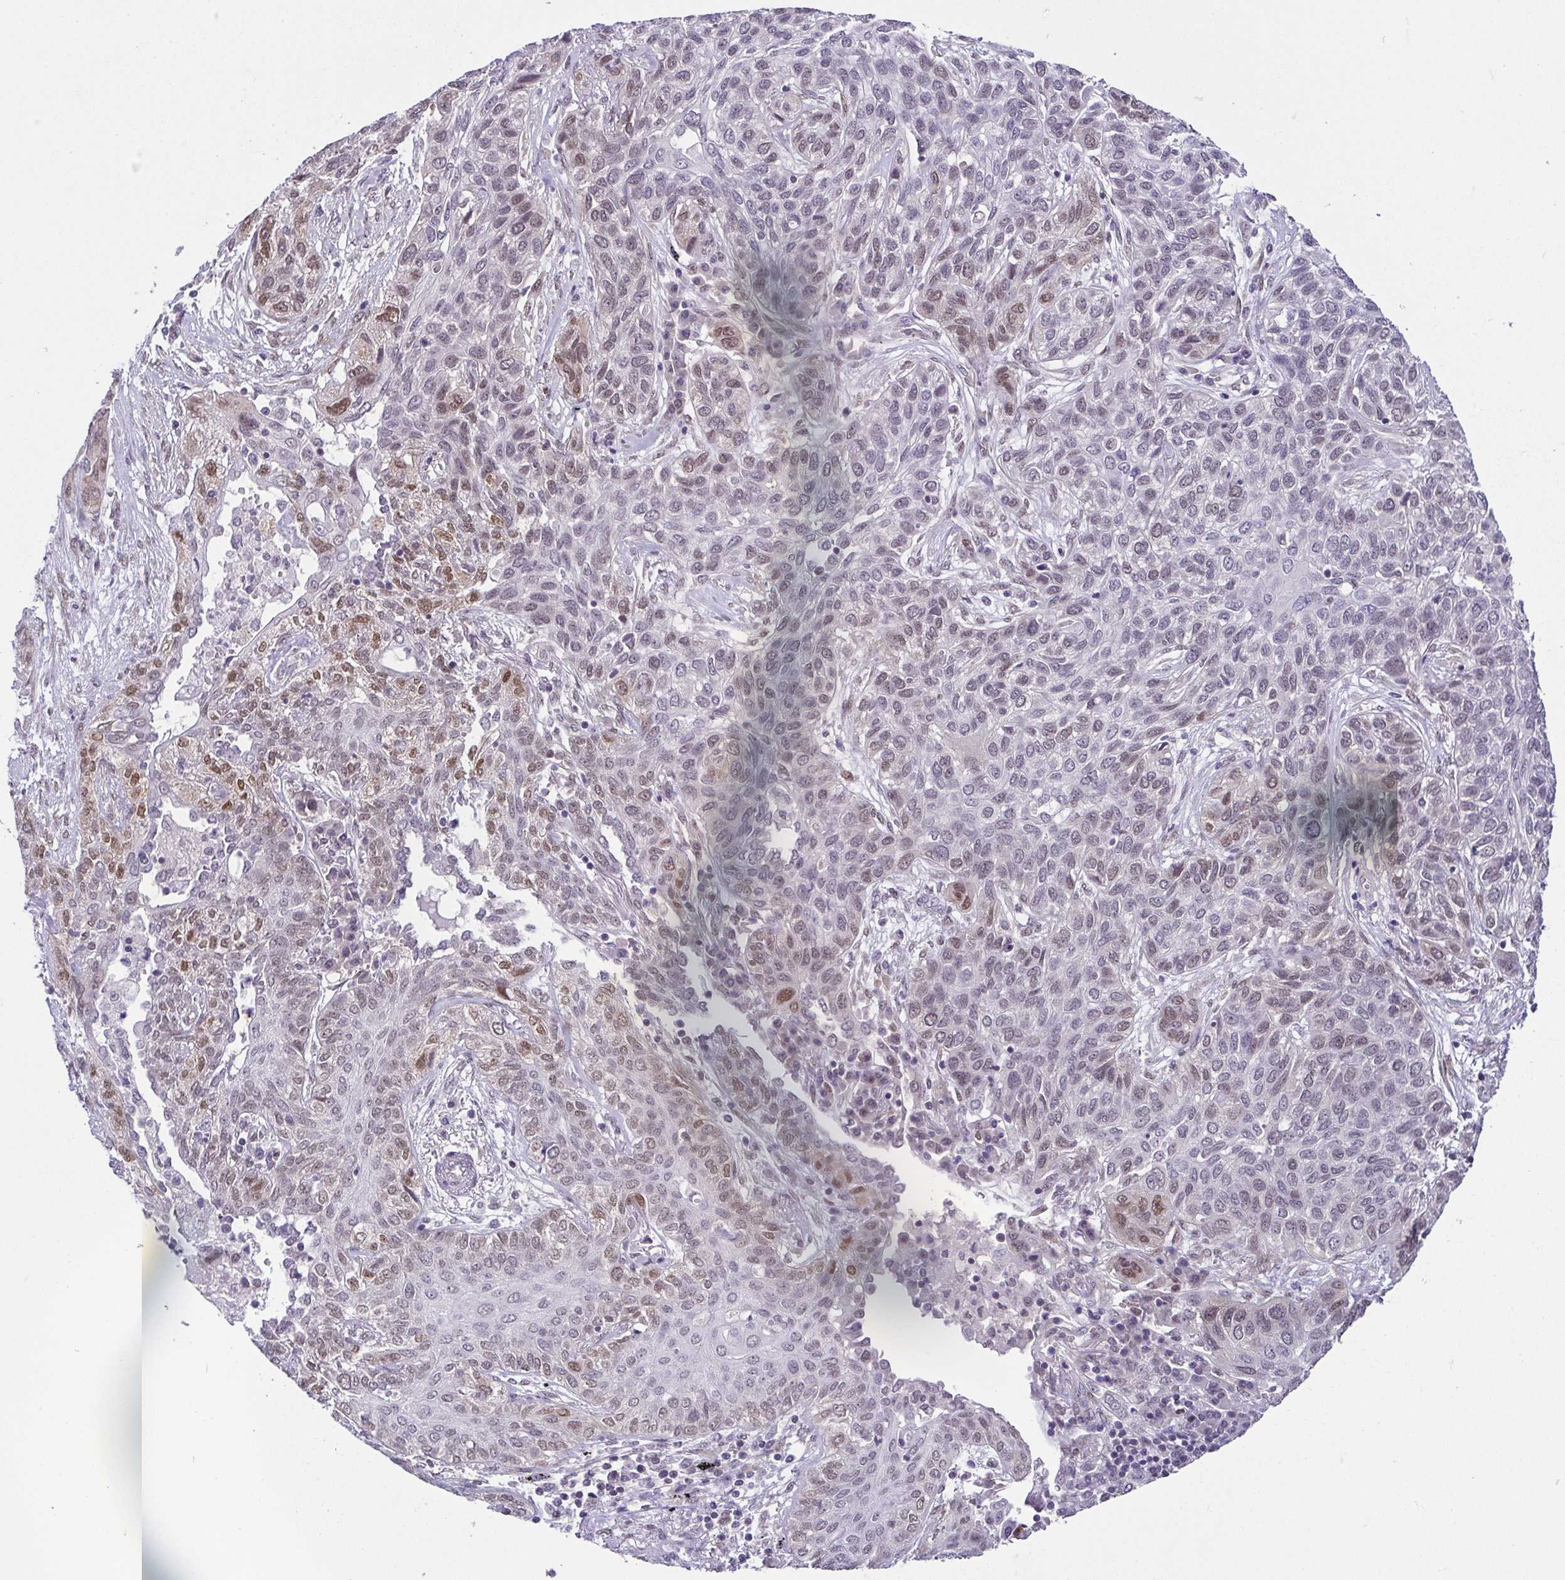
{"staining": {"intensity": "moderate", "quantity": "<25%", "location": "nuclear"}, "tissue": "lung cancer", "cell_type": "Tumor cells", "image_type": "cancer", "snomed": [{"axis": "morphology", "description": "Squamous cell carcinoma, NOS"}, {"axis": "topography", "description": "Lung"}], "caption": "High-magnification brightfield microscopy of lung cancer (squamous cell carcinoma) stained with DAB (3,3'-diaminobenzidine) (brown) and counterstained with hematoxylin (blue). tumor cells exhibit moderate nuclear positivity is appreciated in about<25% of cells.", "gene": "RBM3", "patient": {"sex": "female", "age": 70}}